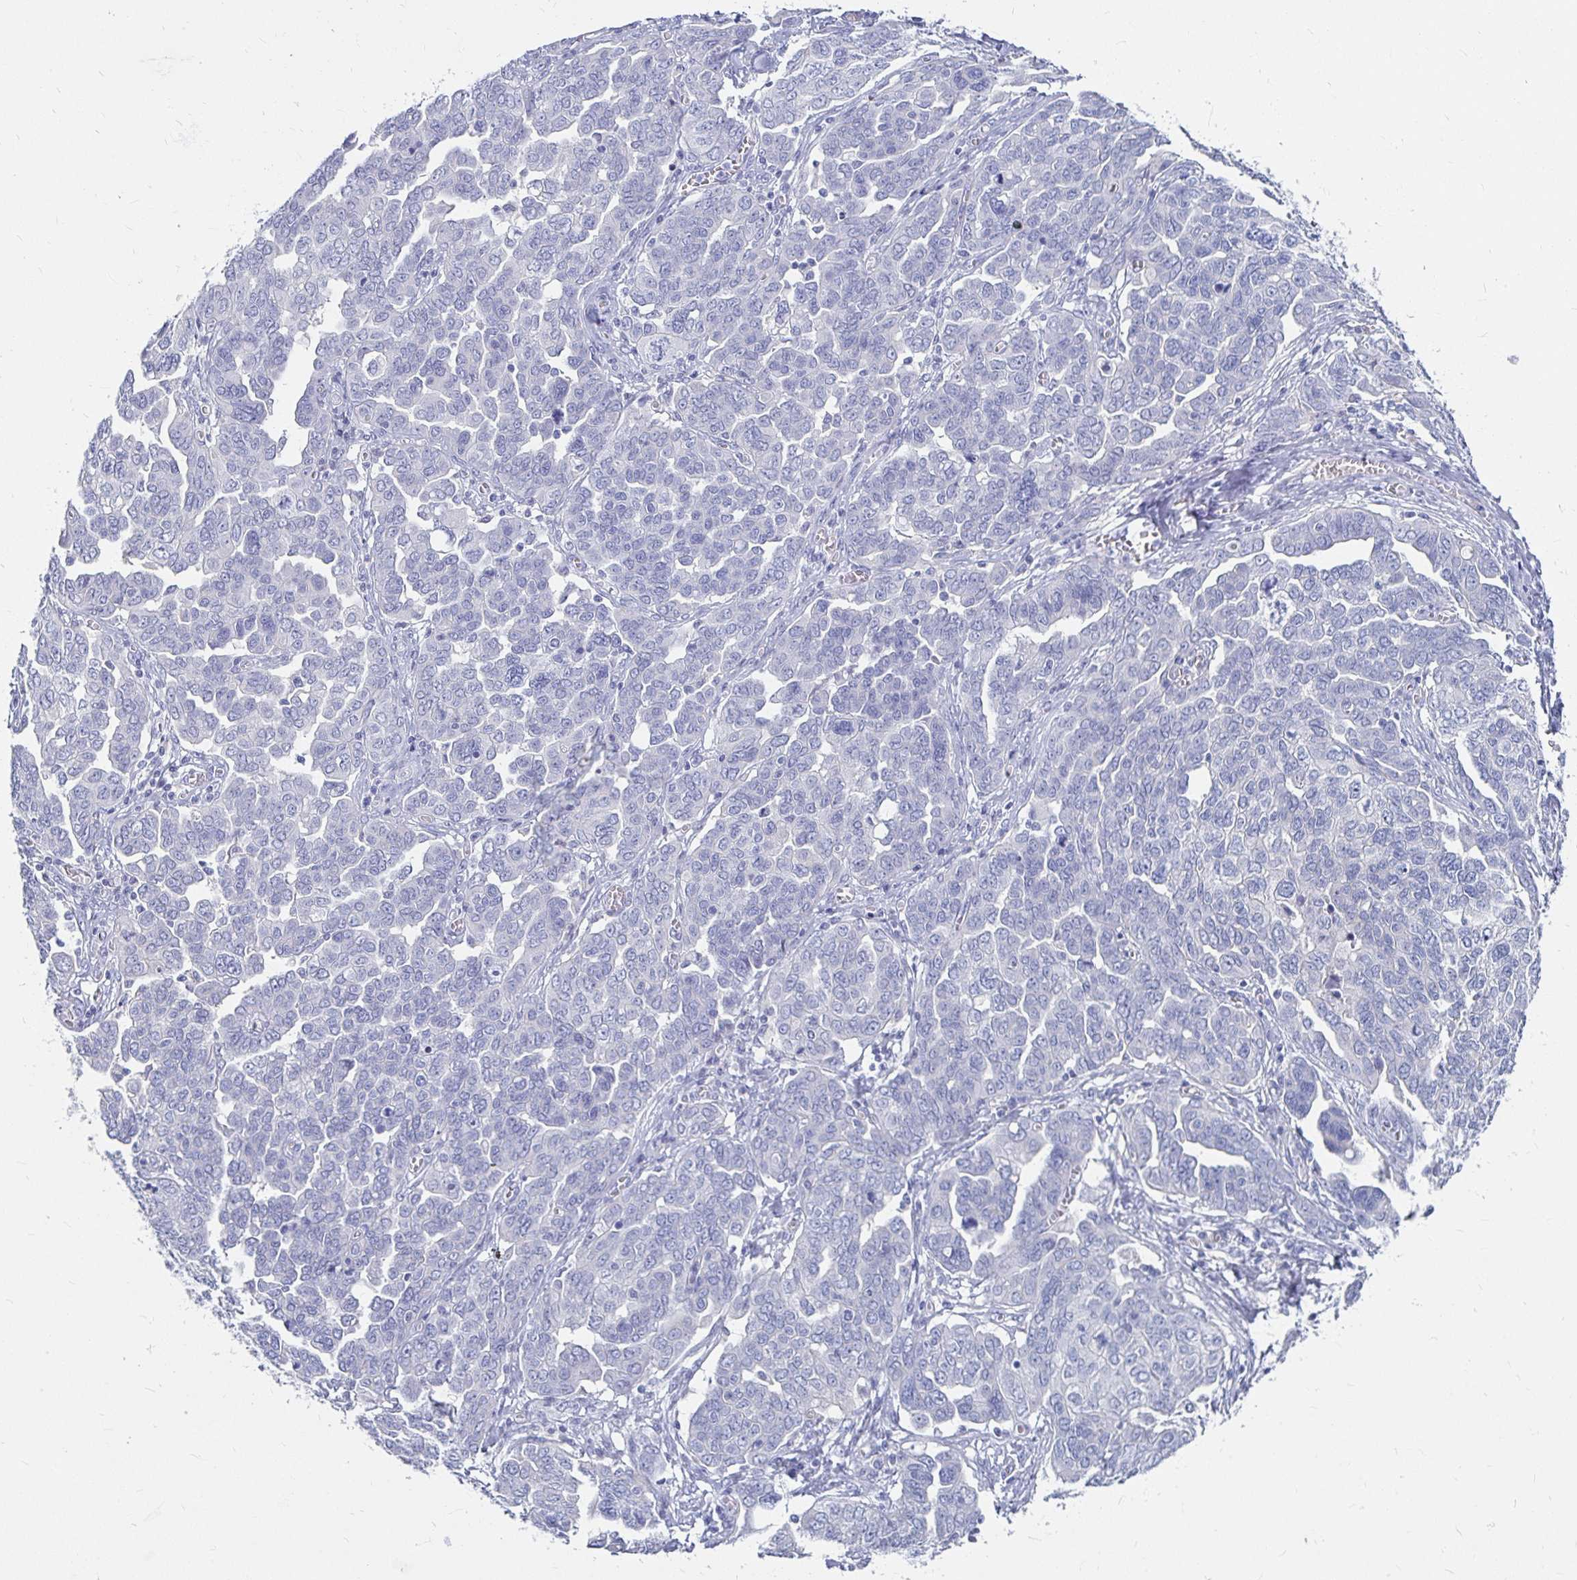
{"staining": {"intensity": "negative", "quantity": "none", "location": "none"}, "tissue": "ovarian cancer", "cell_type": "Tumor cells", "image_type": "cancer", "snomed": [{"axis": "morphology", "description": "Cystadenocarcinoma, serous, NOS"}, {"axis": "topography", "description": "Ovary"}], "caption": "Immunohistochemical staining of serous cystadenocarcinoma (ovarian) shows no significant expression in tumor cells.", "gene": "CA9", "patient": {"sex": "female", "age": 59}}